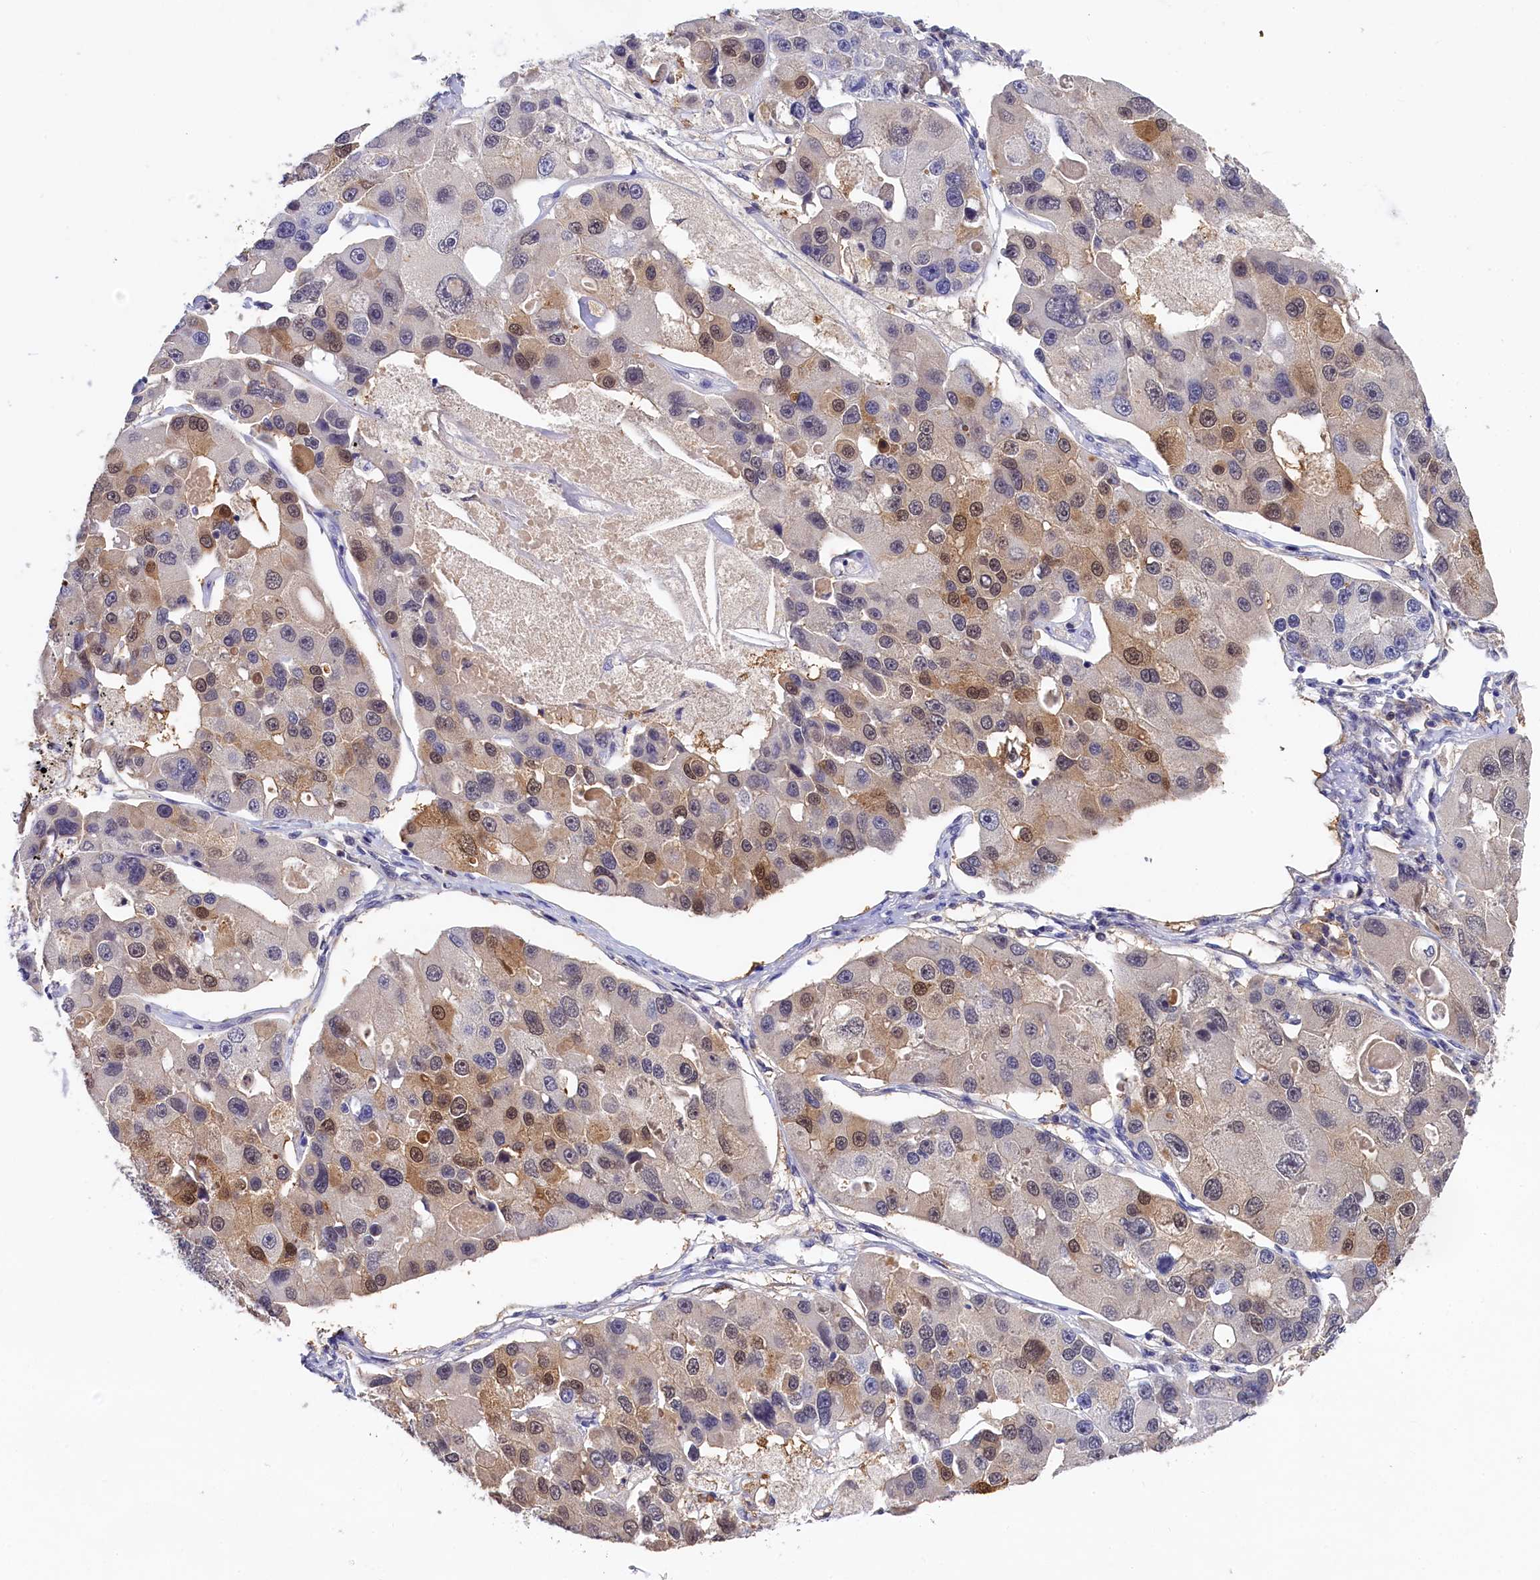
{"staining": {"intensity": "moderate", "quantity": "<25%", "location": "cytoplasmic/membranous,nuclear"}, "tissue": "lung cancer", "cell_type": "Tumor cells", "image_type": "cancer", "snomed": [{"axis": "morphology", "description": "Adenocarcinoma, NOS"}, {"axis": "topography", "description": "Lung"}], "caption": "Immunohistochemistry (IHC) of lung cancer (adenocarcinoma) shows low levels of moderate cytoplasmic/membranous and nuclear positivity in approximately <25% of tumor cells.", "gene": "C11orf54", "patient": {"sex": "female", "age": 54}}